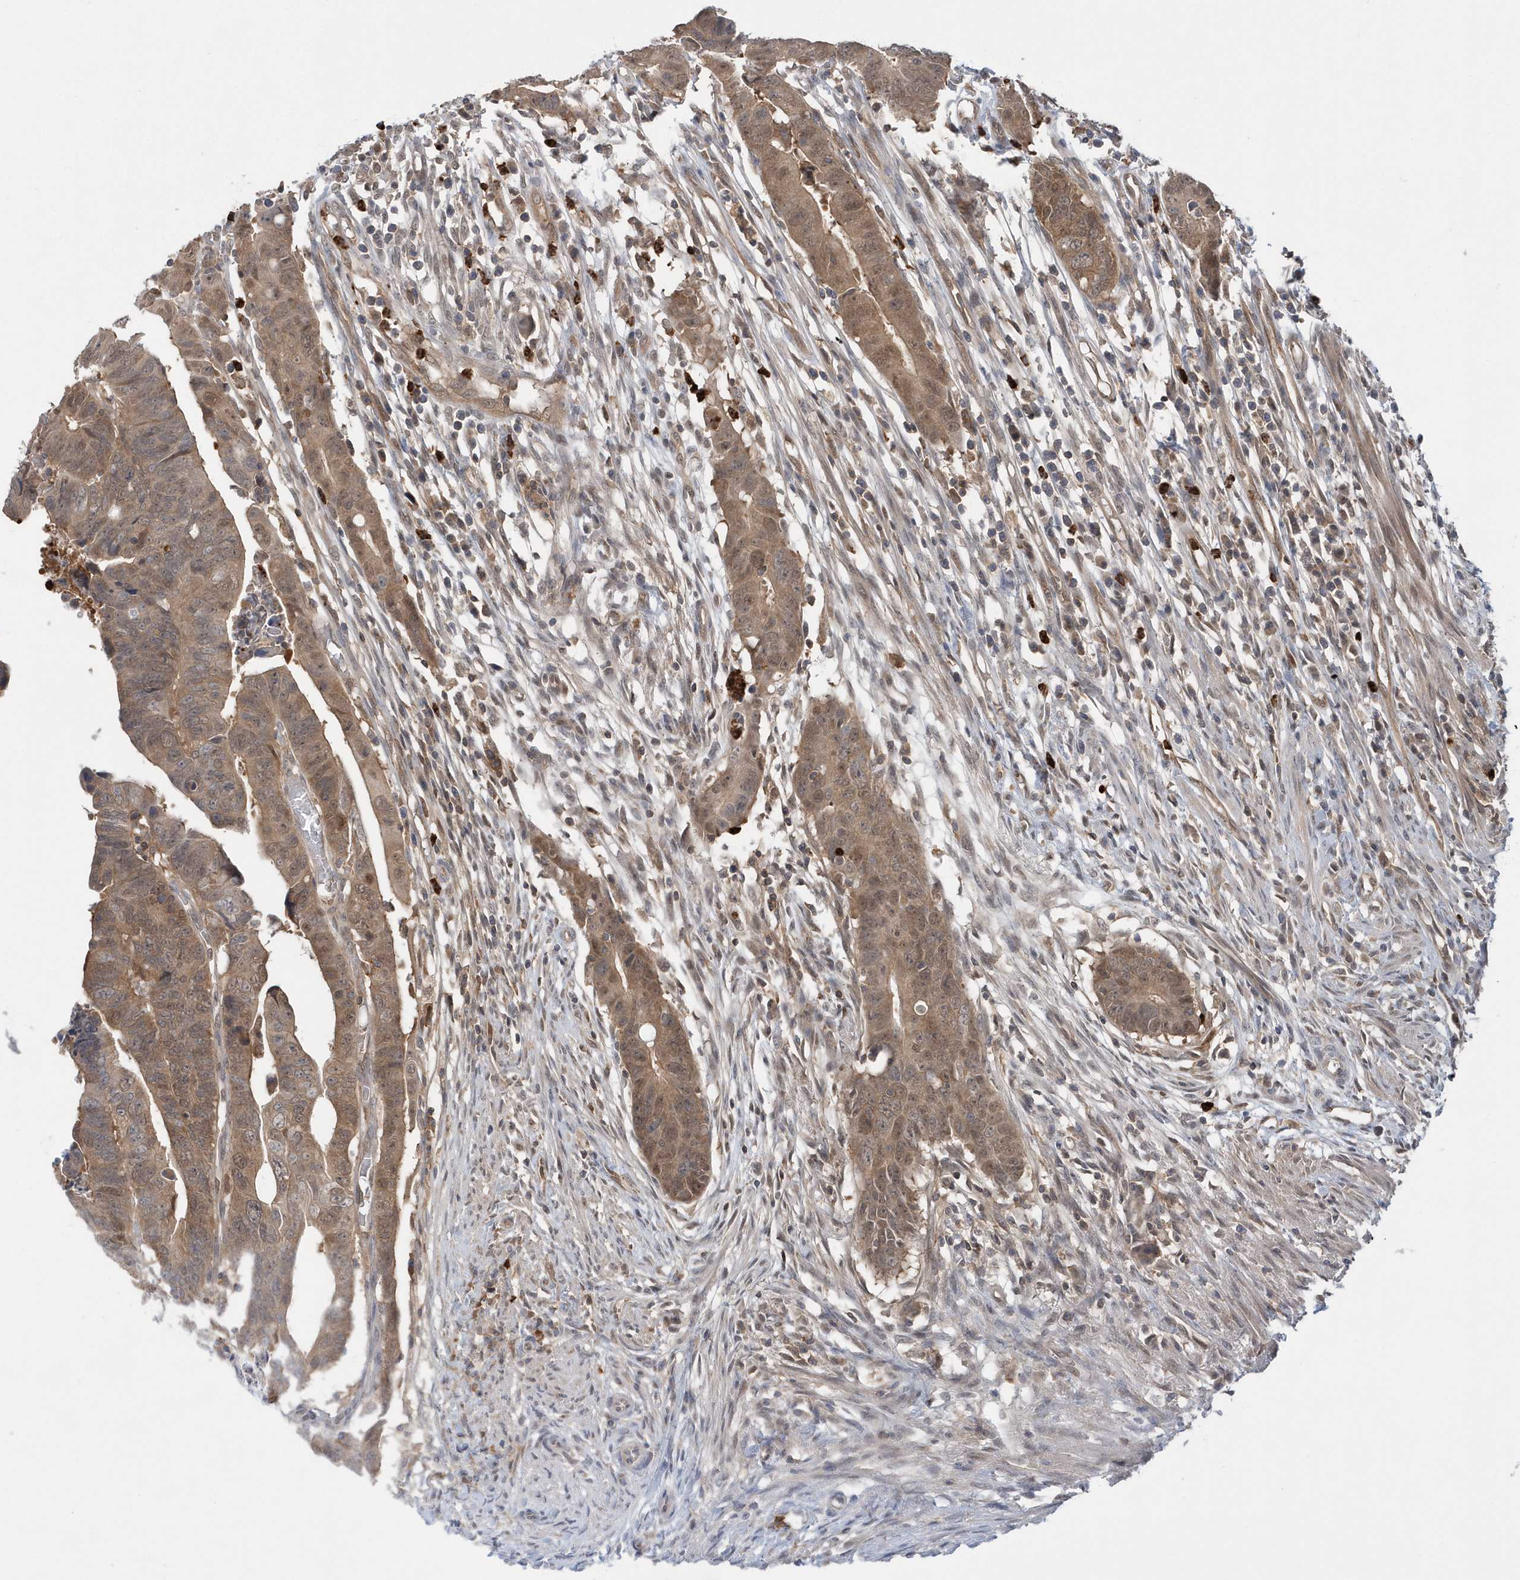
{"staining": {"intensity": "moderate", "quantity": ">75%", "location": "cytoplasmic/membranous,nuclear"}, "tissue": "colorectal cancer", "cell_type": "Tumor cells", "image_type": "cancer", "snomed": [{"axis": "morphology", "description": "Adenocarcinoma, NOS"}, {"axis": "topography", "description": "Rectum"}], "caption": "Immunohistochemistry (DAB) staining of human colorectal cancer displays moderate cytoplasmic/membranous and nuclear protein staining in approximately >75% of tumor cells.", "gene": "RNF7", "patient": {"sex": "female", "age": 65}}